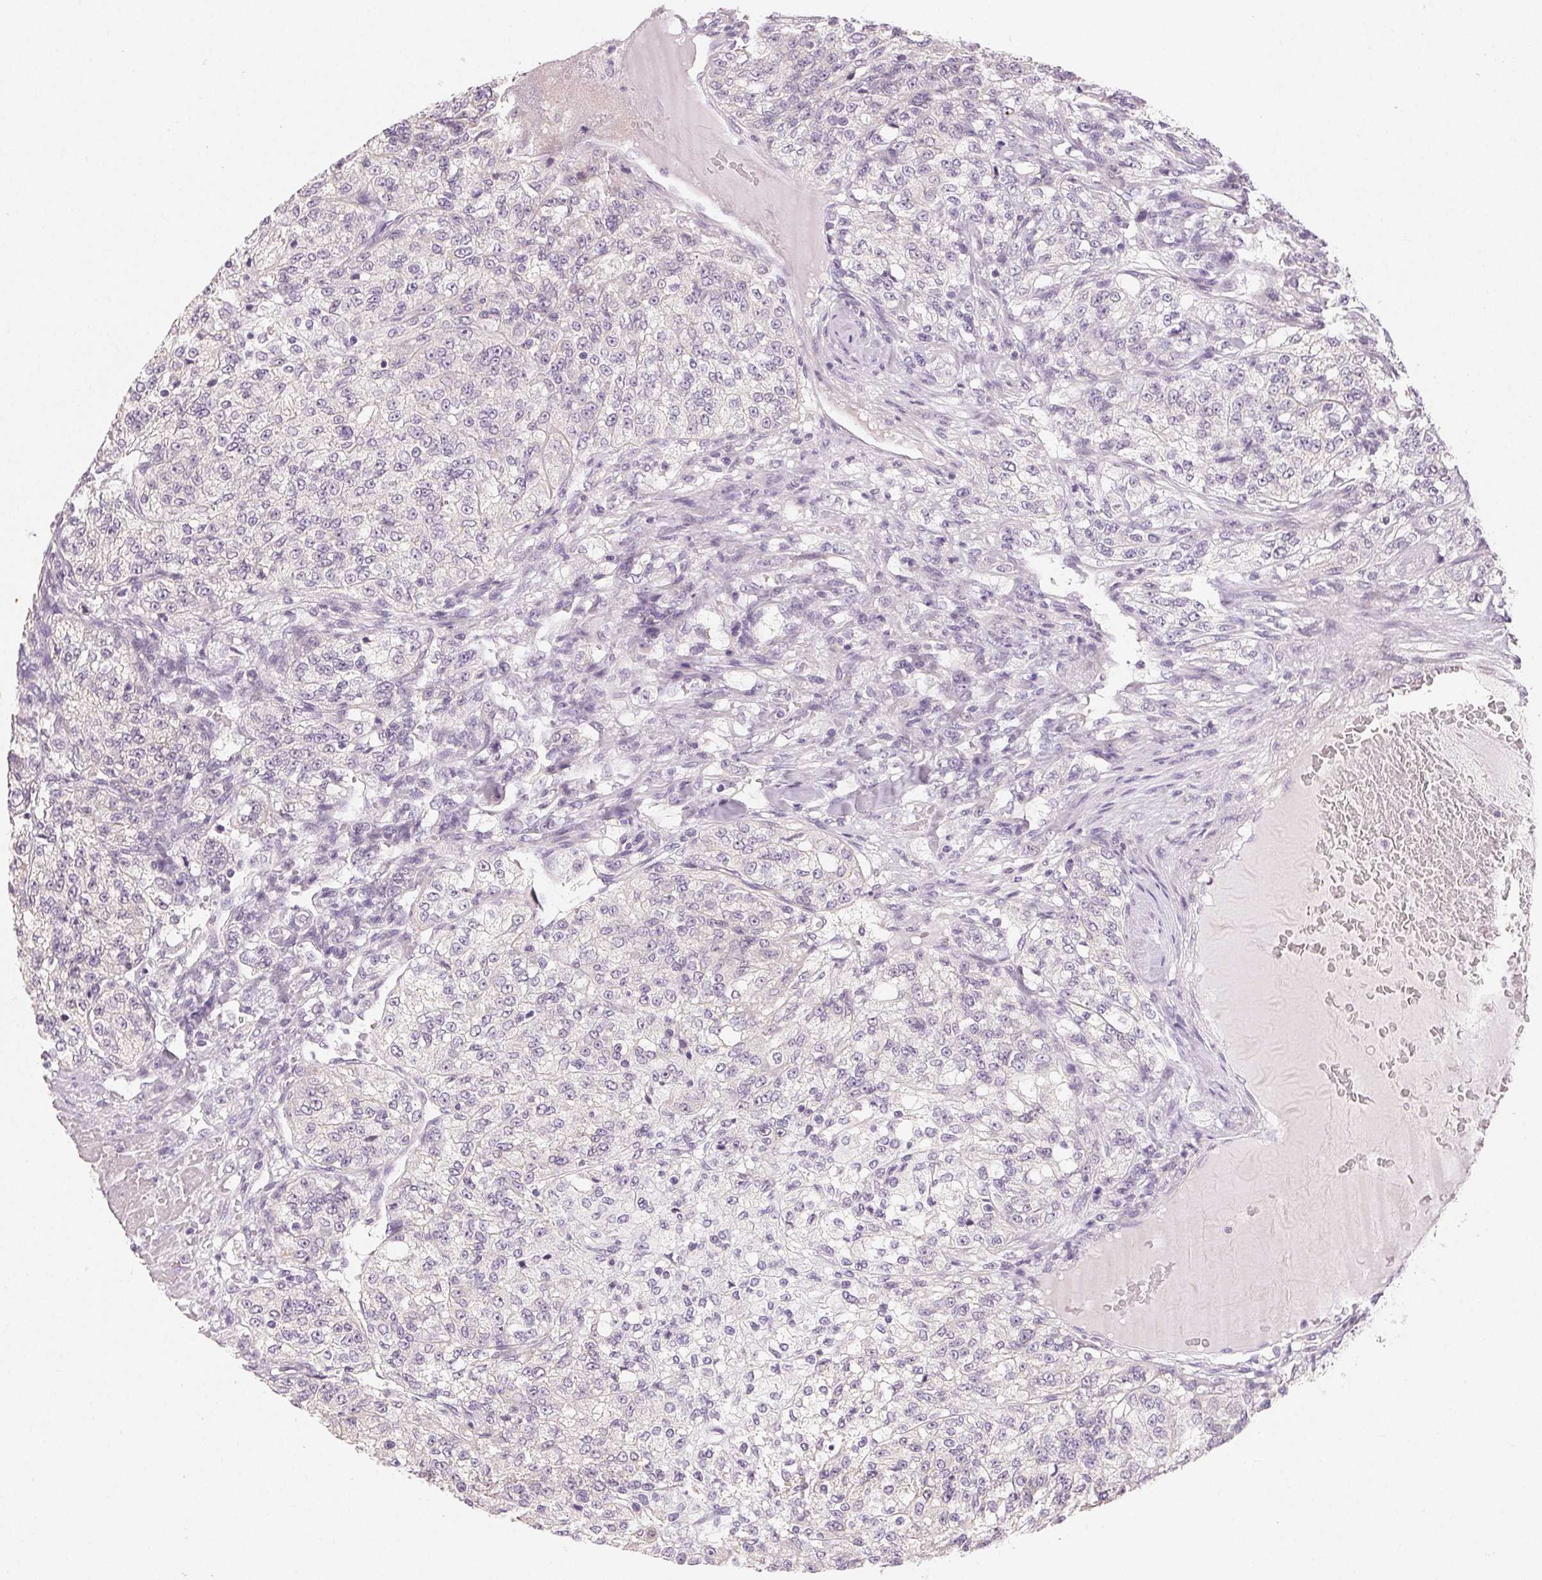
{"staining": {"intensity": "negative", "quantity": "none", "location": "none"}, "tissue": "renal cancer", "cell_type": "Tumor cells", "image_type": "cancer", "snomed": [{"axis": "morphology", "description": "Adenocarcinoma, NOS"}, {"axis": "topography", "description": "Kidney"}], "caption": "The photomicrograph reveals no staining of tumor cells in renal cancer. Brightfield microscopy of immunohistochemistry (IHC) stained with DAB (3,3'-diaminobenzidine) (brown) and hematoxylin (blue), captured at high magnification.", "gene": "MYBL1", "patient": {"sex": "female", "age": 63}}